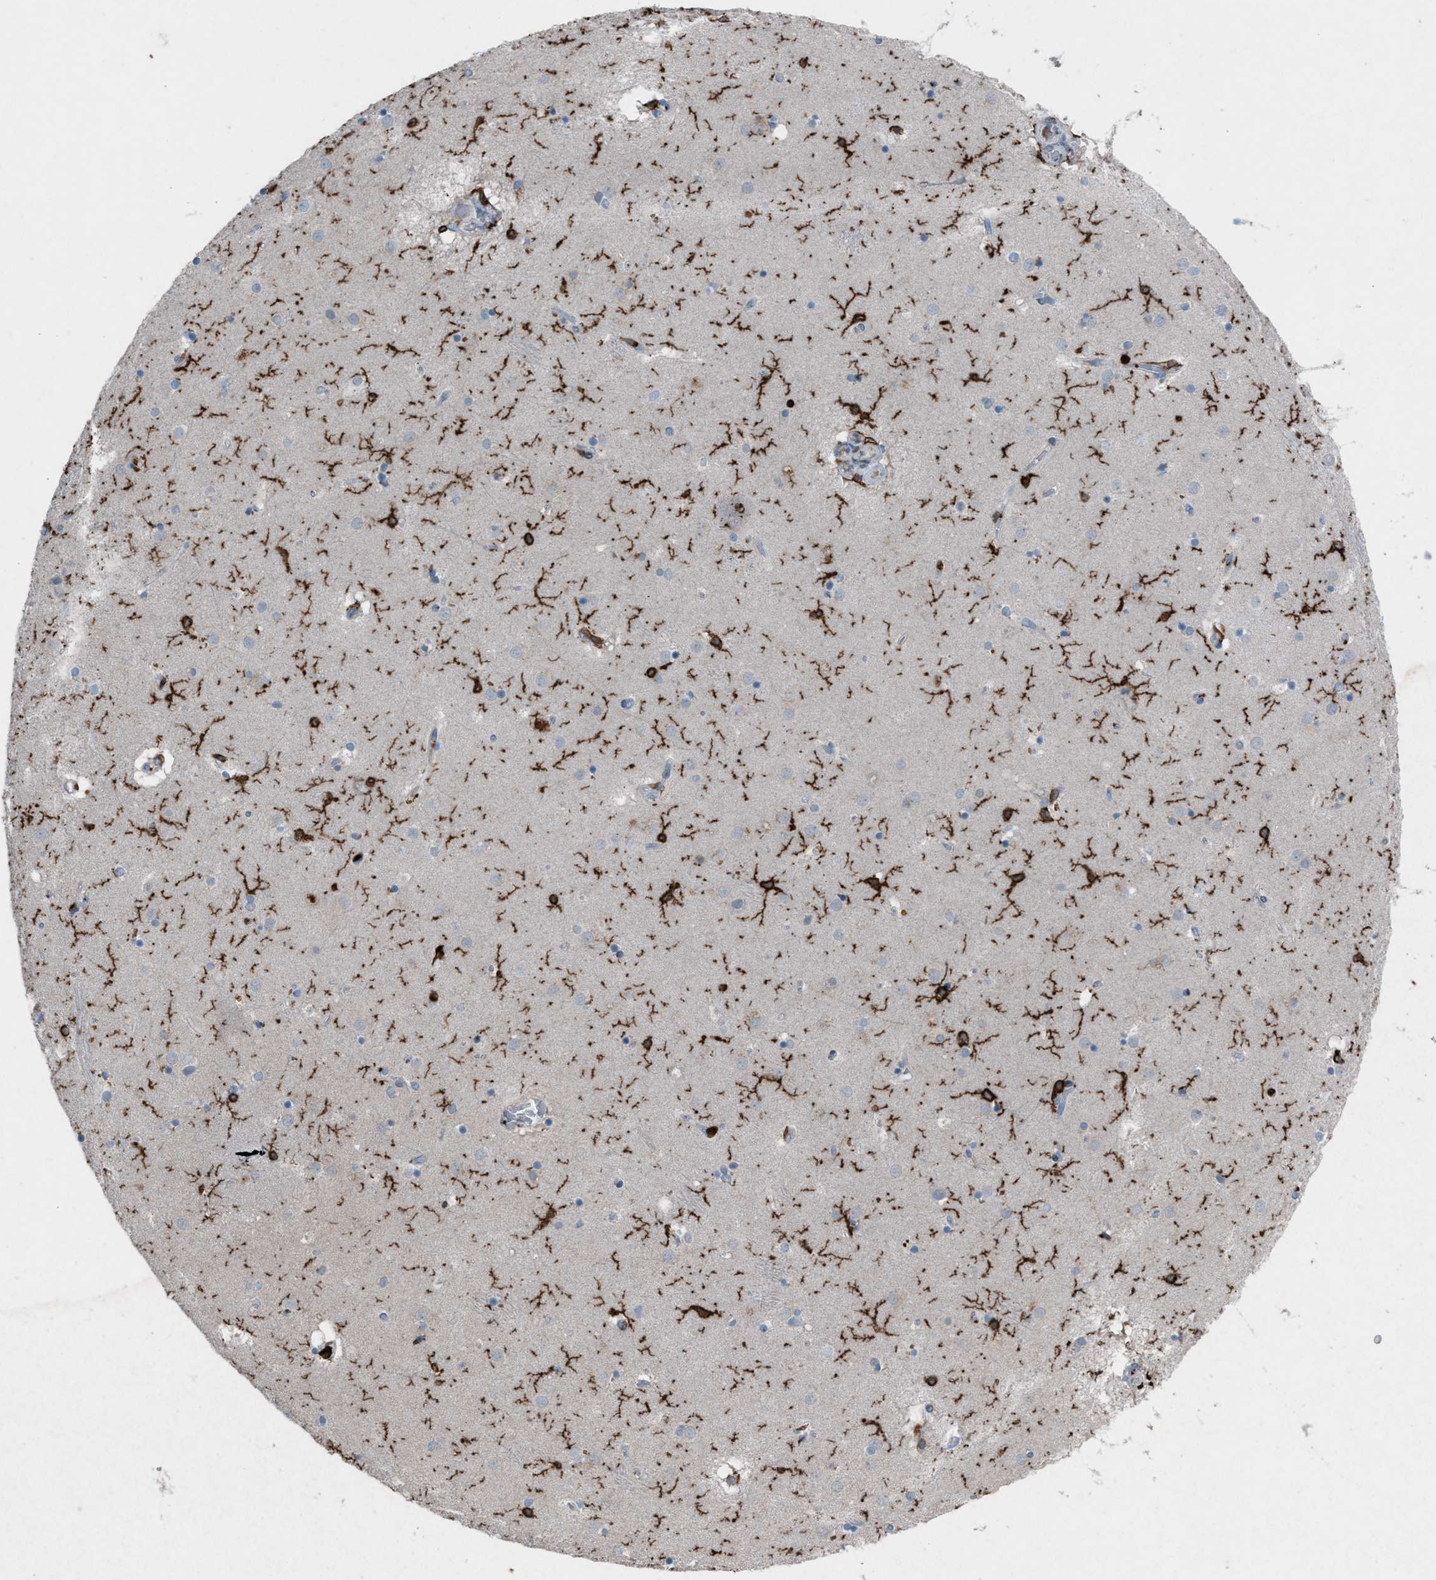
{"staining": {"intensity": "strong", "quantity": "<25%", "location": "cytoplasmic/membranous"}, "tissue": "caudate", "cell_type": "Glial cells", "image_type": "normal", "snomed": [{"axis": "morphology", "description": "Normal tissue, NOS"}, {"axis": "topography", "description": "Lateral ventricle wall"}], "caption": "Glial cells reveal medium levels of strong cytoplasmic/membranous positivity in approximately <25% of cells in benign caudate.", "gene": "FCER1G", "patient": {"sex": "male", "age": 70}}